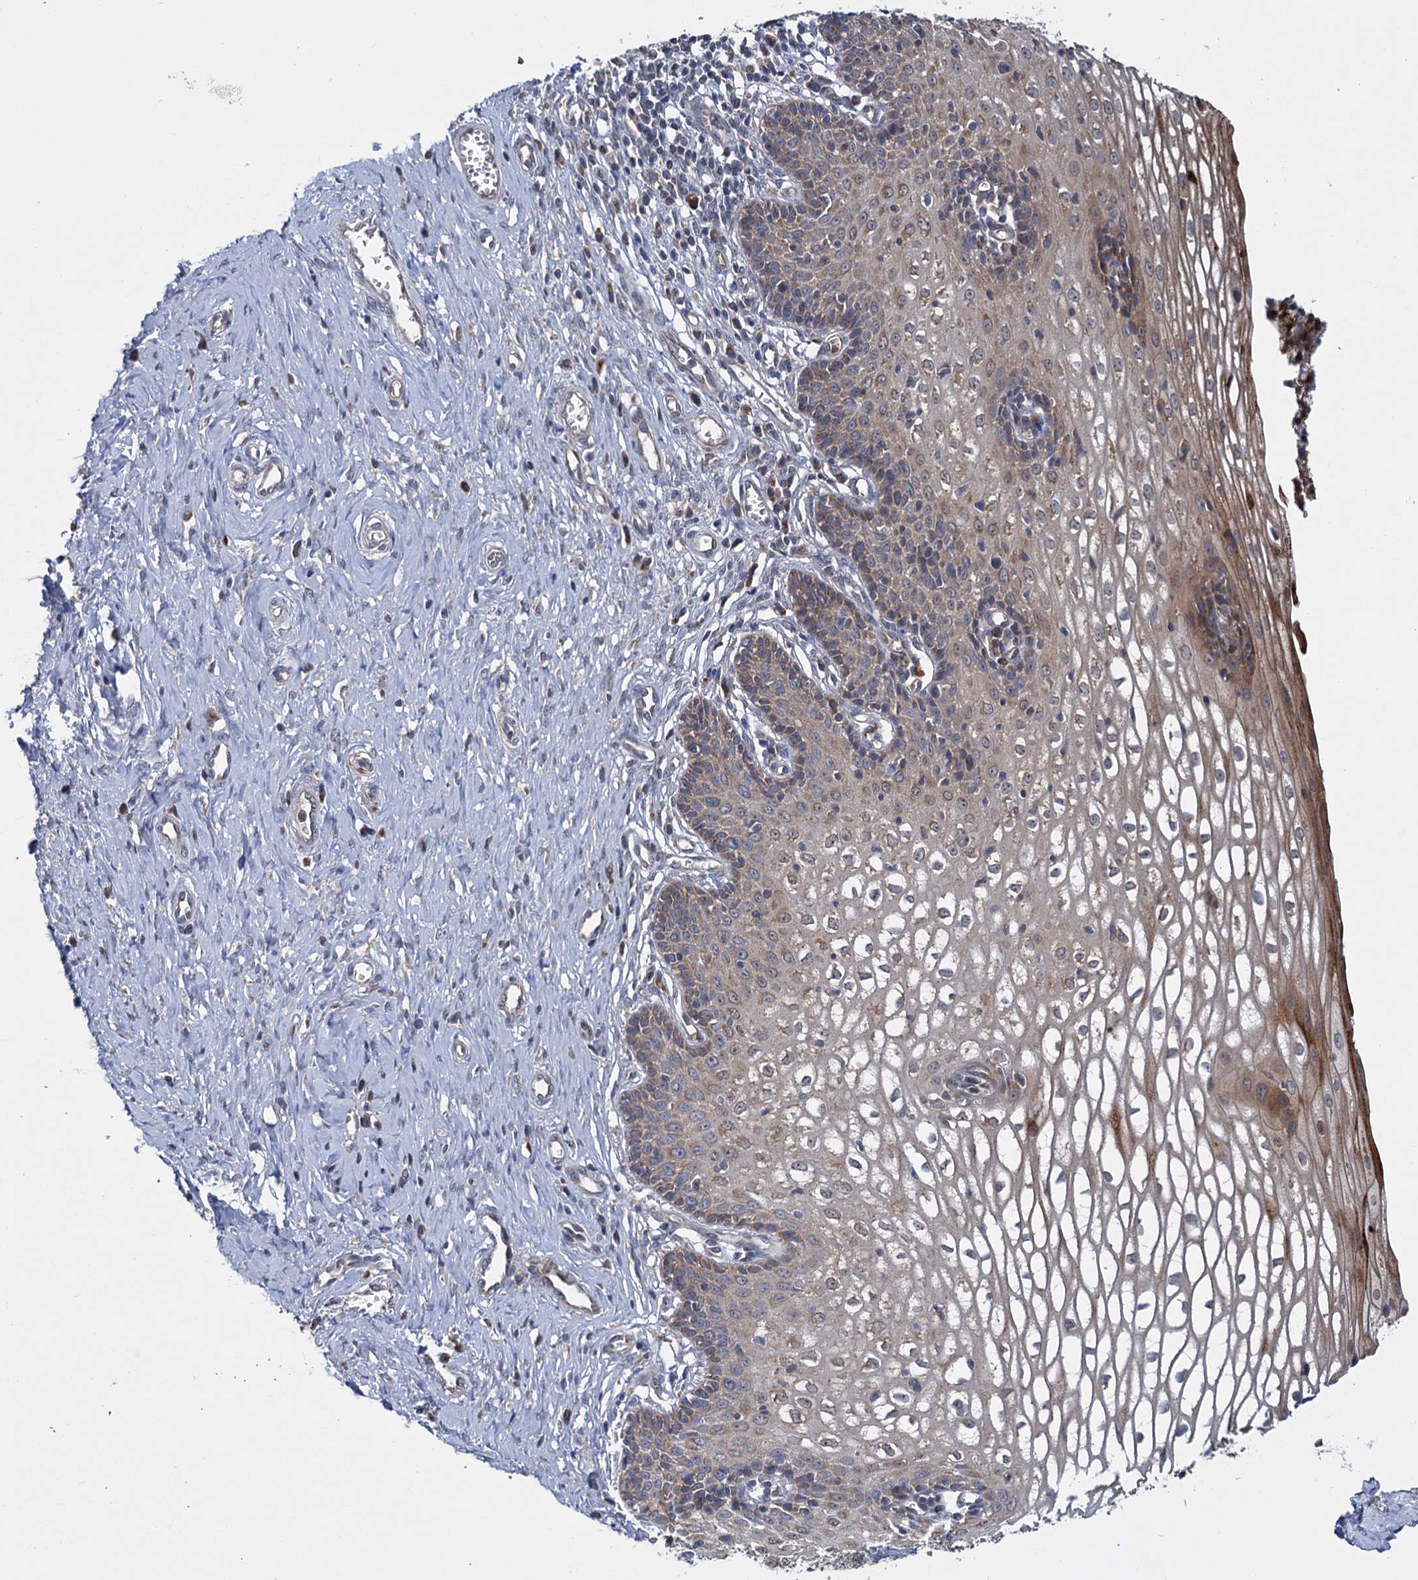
{"staining": {"intensity": "weak", "quantity": "<25%", "location": "cytoplasmic/membranous"}, "tissue": "cervix", "cell_type": "Glandular cells", "image_type": "normal", "snomed": [{"axis": "morphology", "description": "Normal tissue, NOS"}, {"axis": "morphology", "description": "Adenocarcinoma, NOS"}, {"axis": "topography", "description": "Cervix"}], "caption": "High power microscopy photomicrograph of an immunohistochemistry (IHC) photomicrograph of unremarkable cervix, revealing no significant positivity in glandular cells. (DAB (3,3'-diaminobenzidine) immunohistochemistry with hematoxylin counter stain).", "gene": "DYNC2H1", "patient": {"sex": "female", "age": 29}}